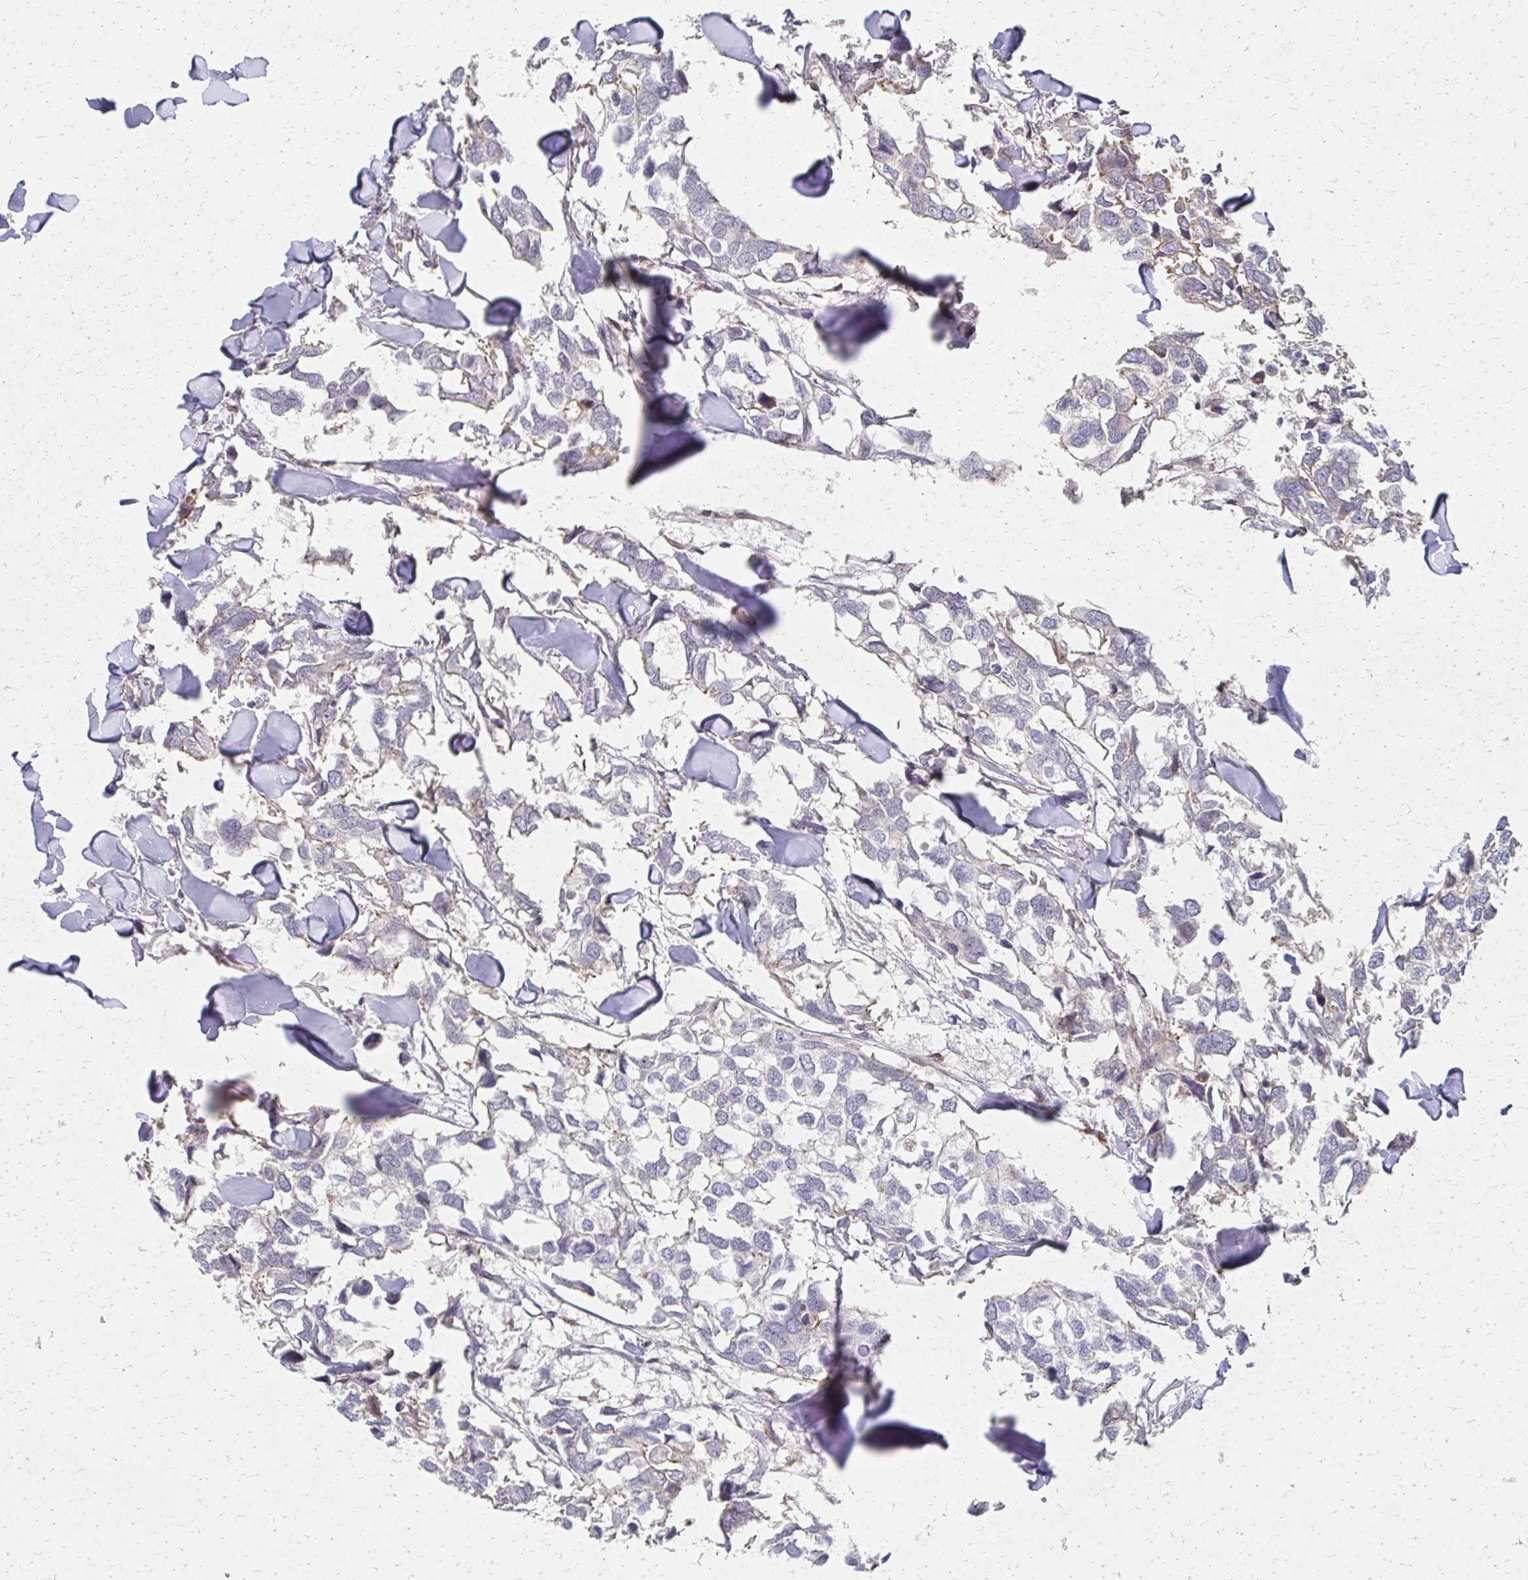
{"staining": {"intensity": "negative", "quantity": "none", "location": "none"}, "tissue": "breast cancer", "cell_type": "Tumor cells", "image_type": "cancer", "snomed": [{"axis": "morphology", "description": "Duct carcinoma"}, {"axis": "topography", "description": "Breast"}], "caption": "DAB (3,3'-diaminobenzidine) immunohistochemical staining of human infiltrating ductal carcinoma (breast) exhibits no significant expression in tumor cells.", "gene": "EOLA2", "patient": {"sex": "female", "age": 83}}